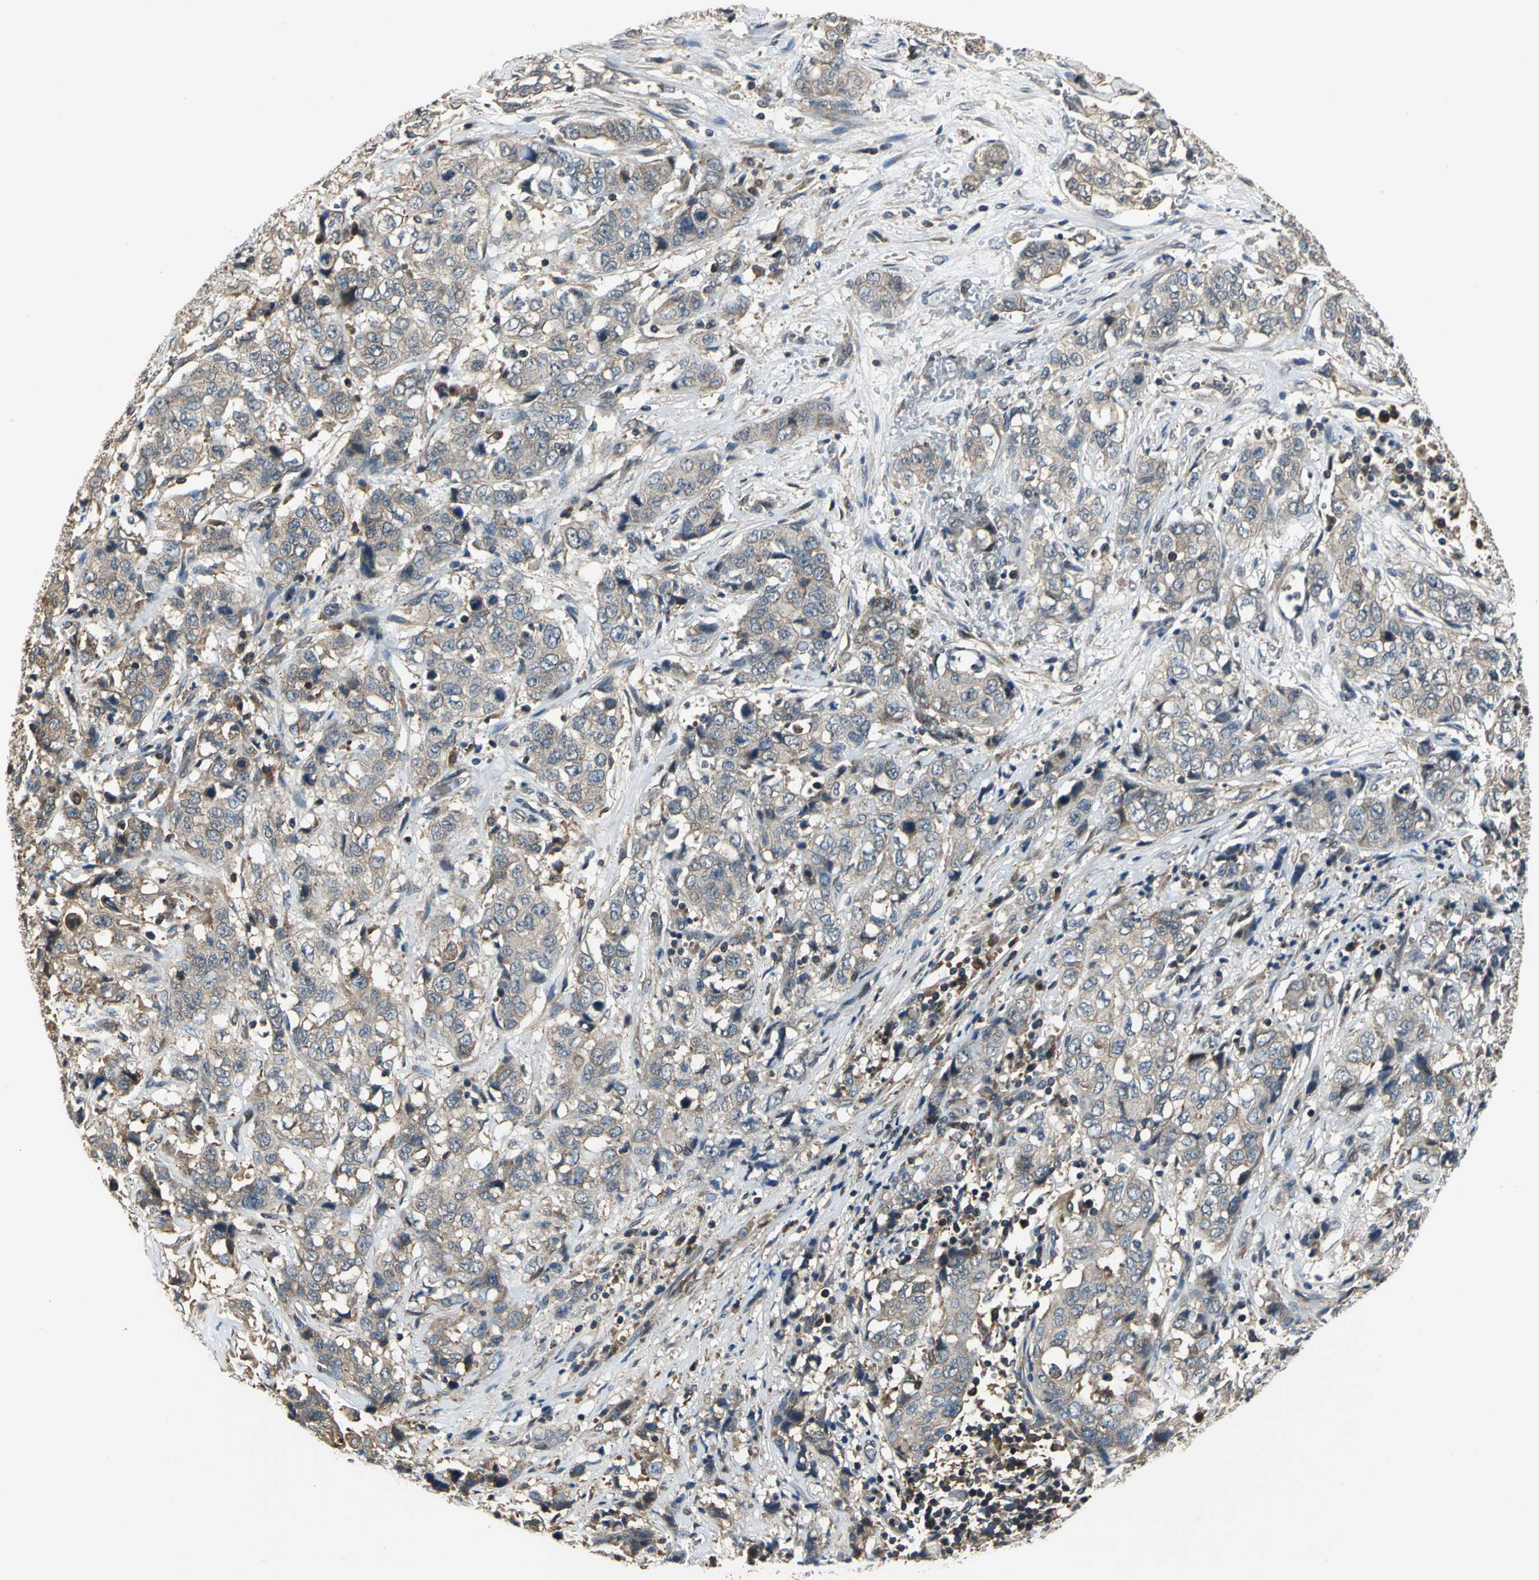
{"staining": {"intensity": "weak", "quantity": ">75%", "location": "cytoplasmic/membranous"}, "tissue": "stomach cancer", "cell_type": "Tumor cells", "image_type": "cancer", "snomed": [{"axis": "morphology", "description": "Adenocarcinoma, NOS"}, {"axis": "topography", "description": "Stomach"}], "caption": "Tumor cells exhibit weak cytoplasmic/membranous expression in approximately >75% of cells in stomach cancer (adenocarcinoma).", "gene": "EIF2B2", "patient": {"sex": "male", "age": 48}}